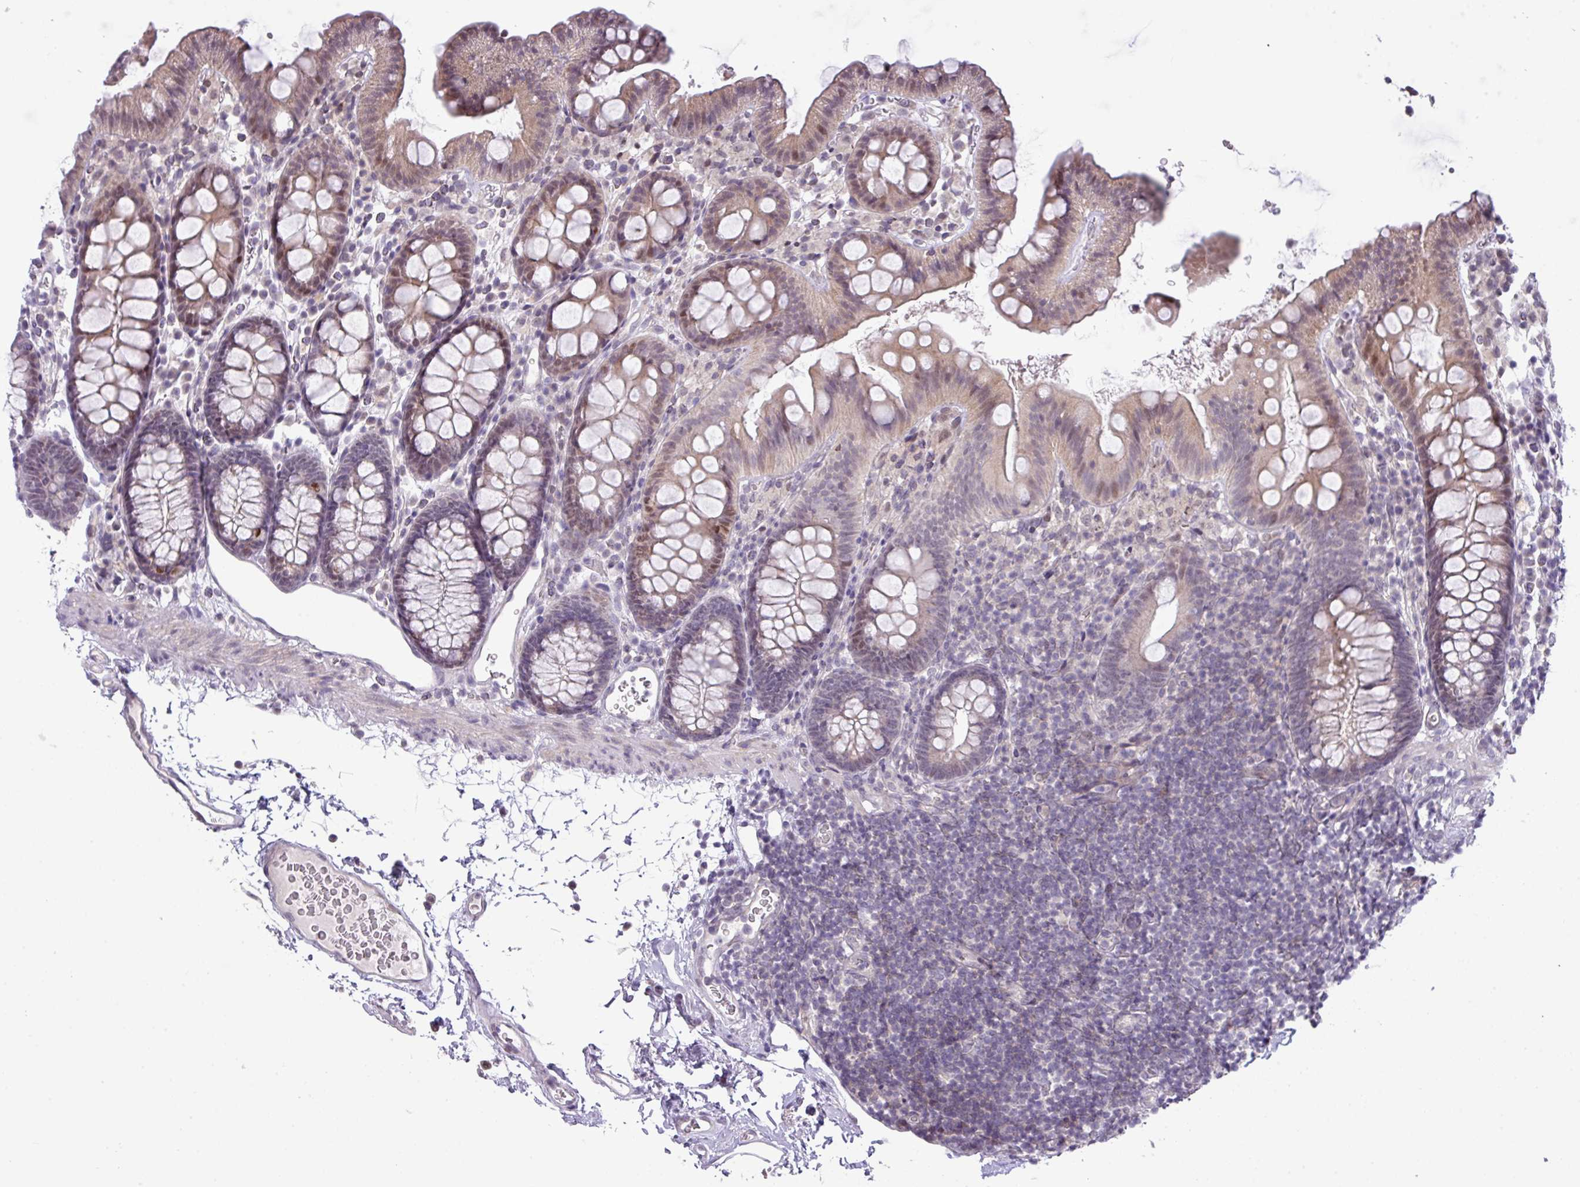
{"staining": {"intensity": "negative", "quantity": "none", "location": "none"}, "tissue": "colon", "cell_type": "Endothelial cells", "image_type": "normal", "snomed": [{"axis": "morphology", "description": "Normal tissue, NOS"}, {"axis": "topography", "description": "Colon"}], "caption": "The IHC photomicrograph has no significant staining in endothelial cells of colon. (Immunohistochemistry, brightfield microscopy, high magnification).", "gene": "ANKRD13B", "patient": {"sex": "male", "age": 75}}